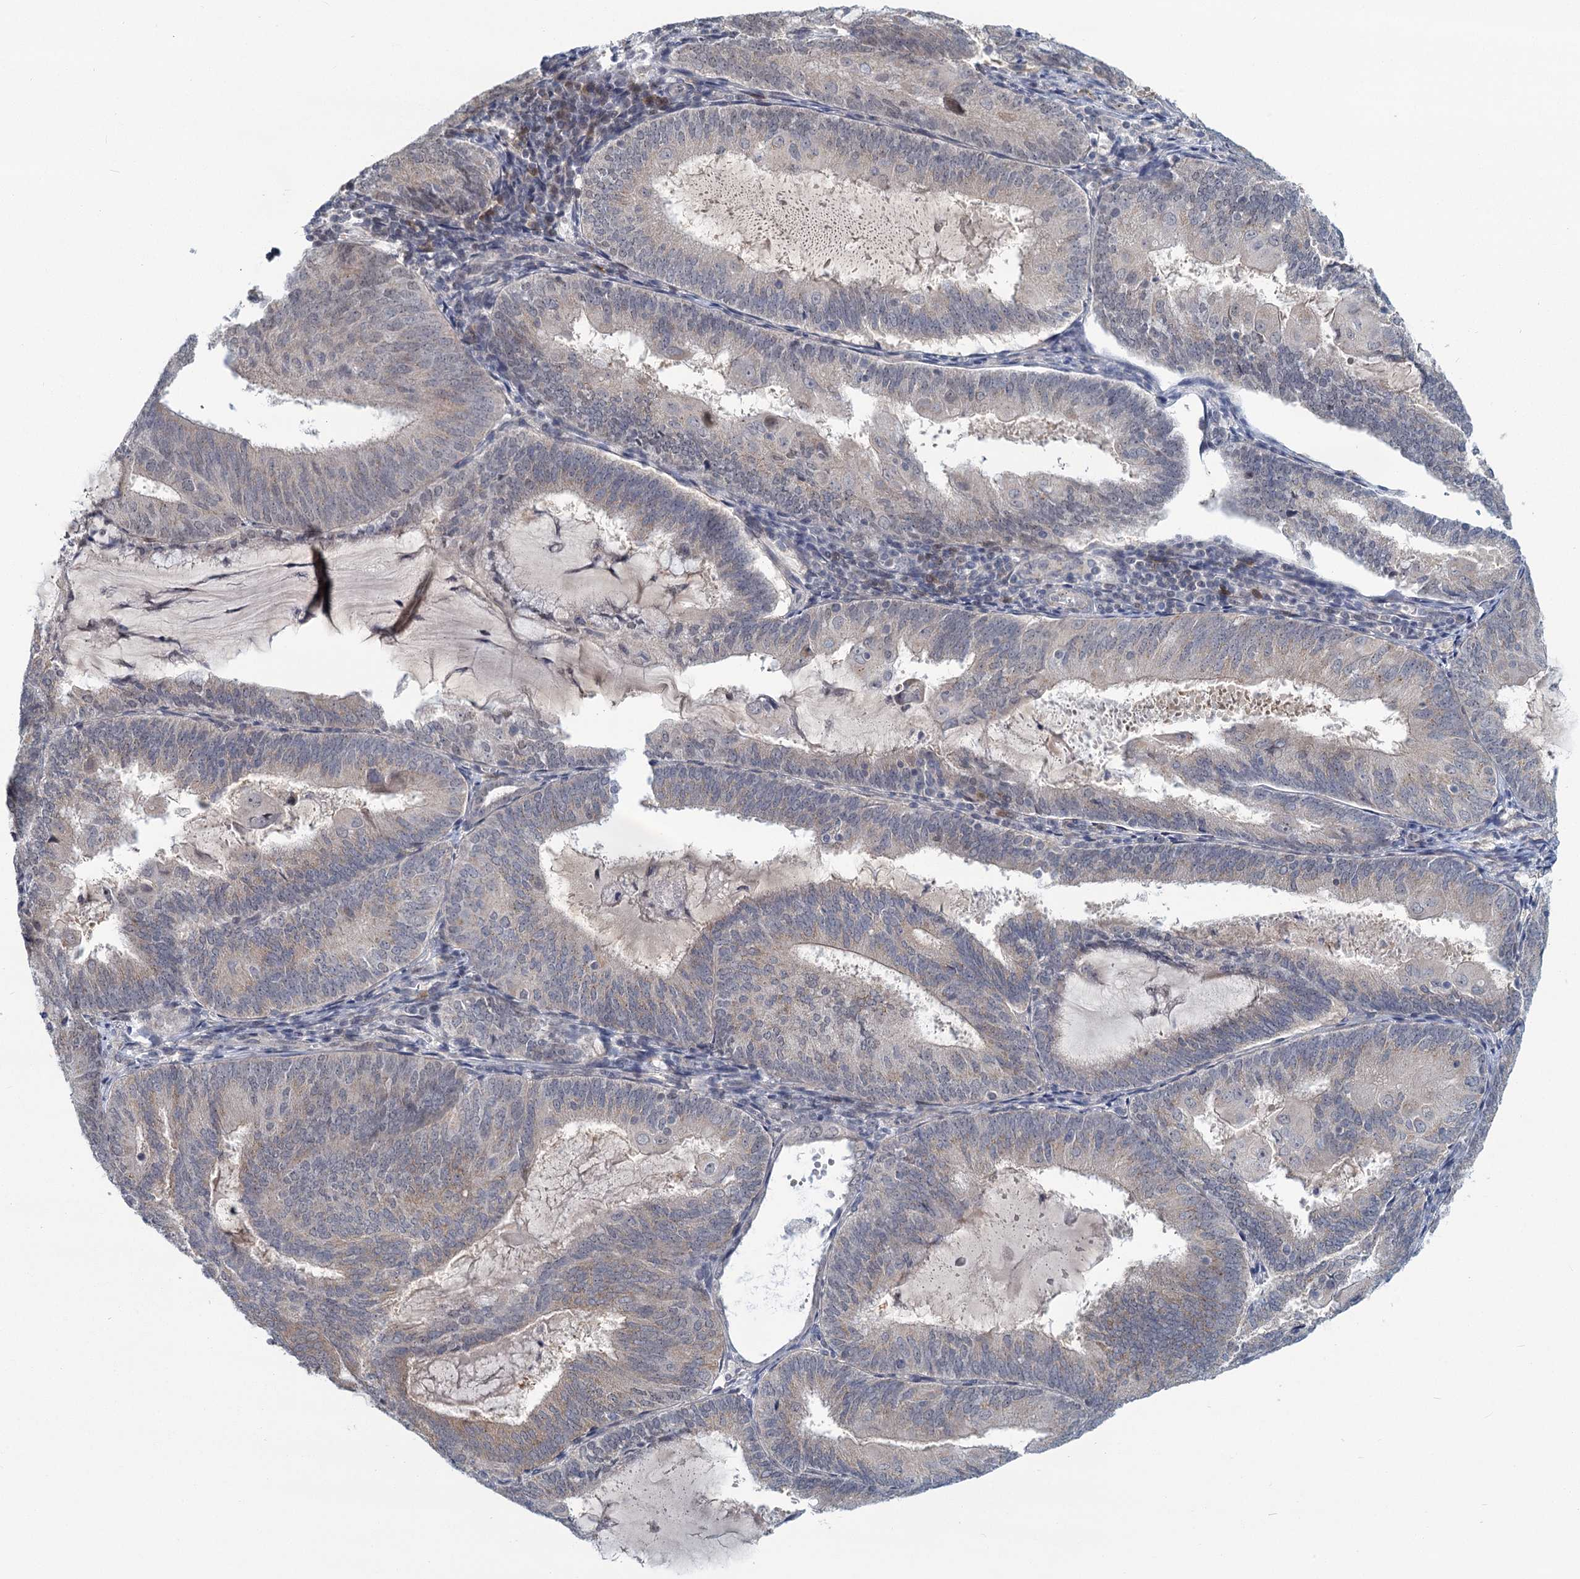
{"staining": {"intensity": "weak", "quantity": "<25%", "location": "cytoplasmic/membranous"}, "tissue": "endometrial cancer", "cell_type": "Tumor cells", "image_type": "cancer", "snomed": [{"axis": "morphology", "description": "Adenocarcinoma, NOS"}, {"axis": "topography", "description": "Endometrium"}], "caption": "Tumor cells show no significant positivity in endometrial cancer (adenocarcinoma).", "gene": "STAP1", "patient": {"sex": "female", "age": 81}}